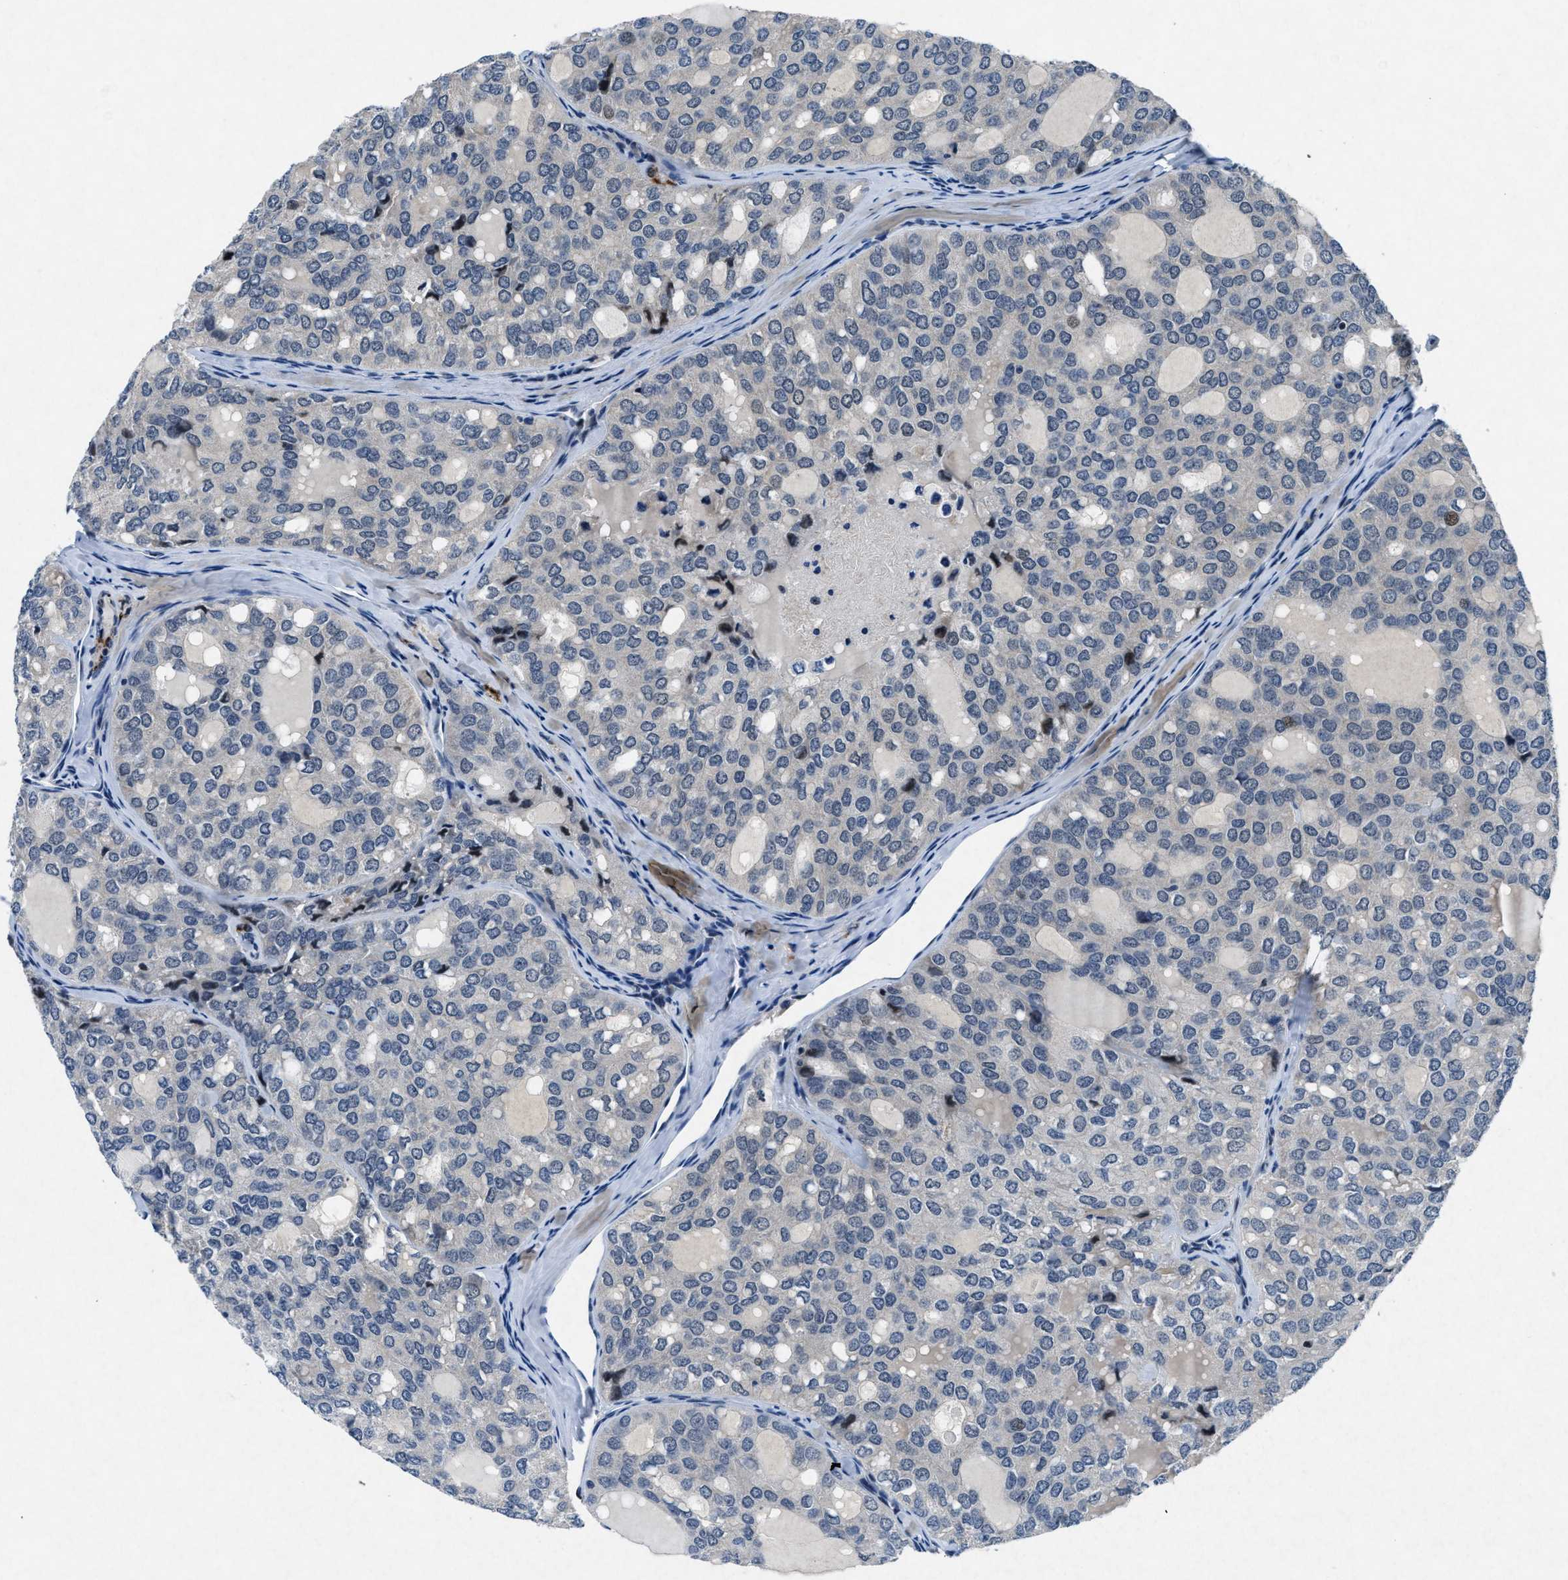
{"staining": {"intensity": "negative", "quantity": "none", "location": "none"}, "tissue": "thyroid cancer", "cell_type": "Tumor cells", "image_type": "cancer", "snomed": [{"axis": "morphology", "description": "Follicular adenoma carcinoma, NOS"}, {"axis": "topography", "description": "Thyroid gland"}], "caption": "This photomicrograph is of follicular adenoma carcinoma (thyroid) stained with immunohistochemistry (IHC) to label a protein in brown with the nuclei are counter-stained blue. There is no positivity in tumor cells.", "gene": "PHLDA1", "patient": {"sex": "male", "age": 75}}